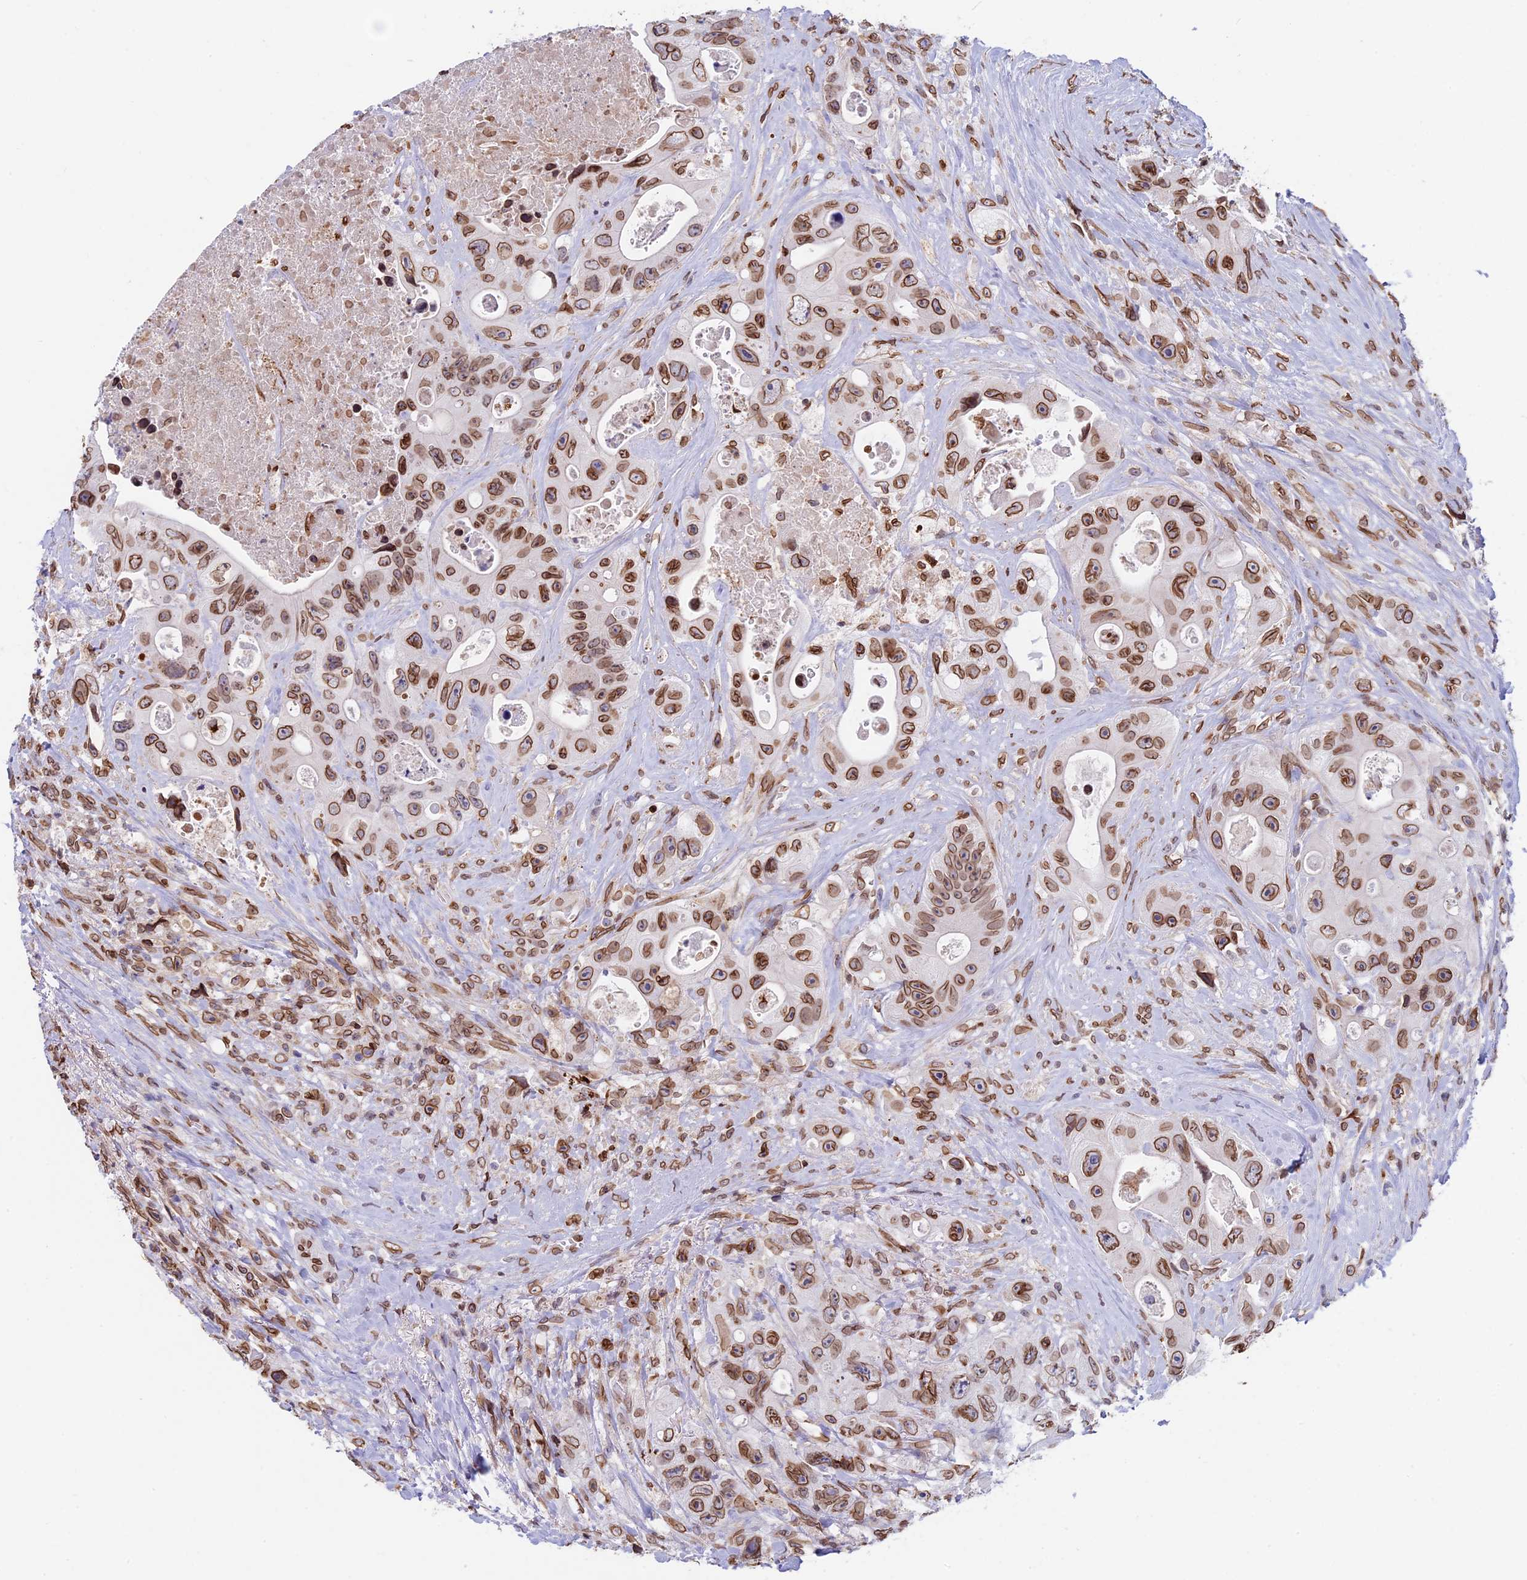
{"staining": {"intensity": "moderate", "quantity": ">75%", "location": "cytoplasmic/membranous,nuclear"}, "tissue": "colorectal cancer", "cell_type": "Tumor cells", "image_type": "cancer", "snomed": [{"axis": "morphology", "description": "Adenocarcinoma, NOS"}, {"axis": "topography", "description": "Colon"}], "caption": "Protein staining exhibits moderate cytoplasmic/membranous and nuclear positivity in approximately >75% of tumor cells in colorectal adenocarcinoma.", "gene": "TMPRSS7", "patient": {"sex": "female", "age": 46}}